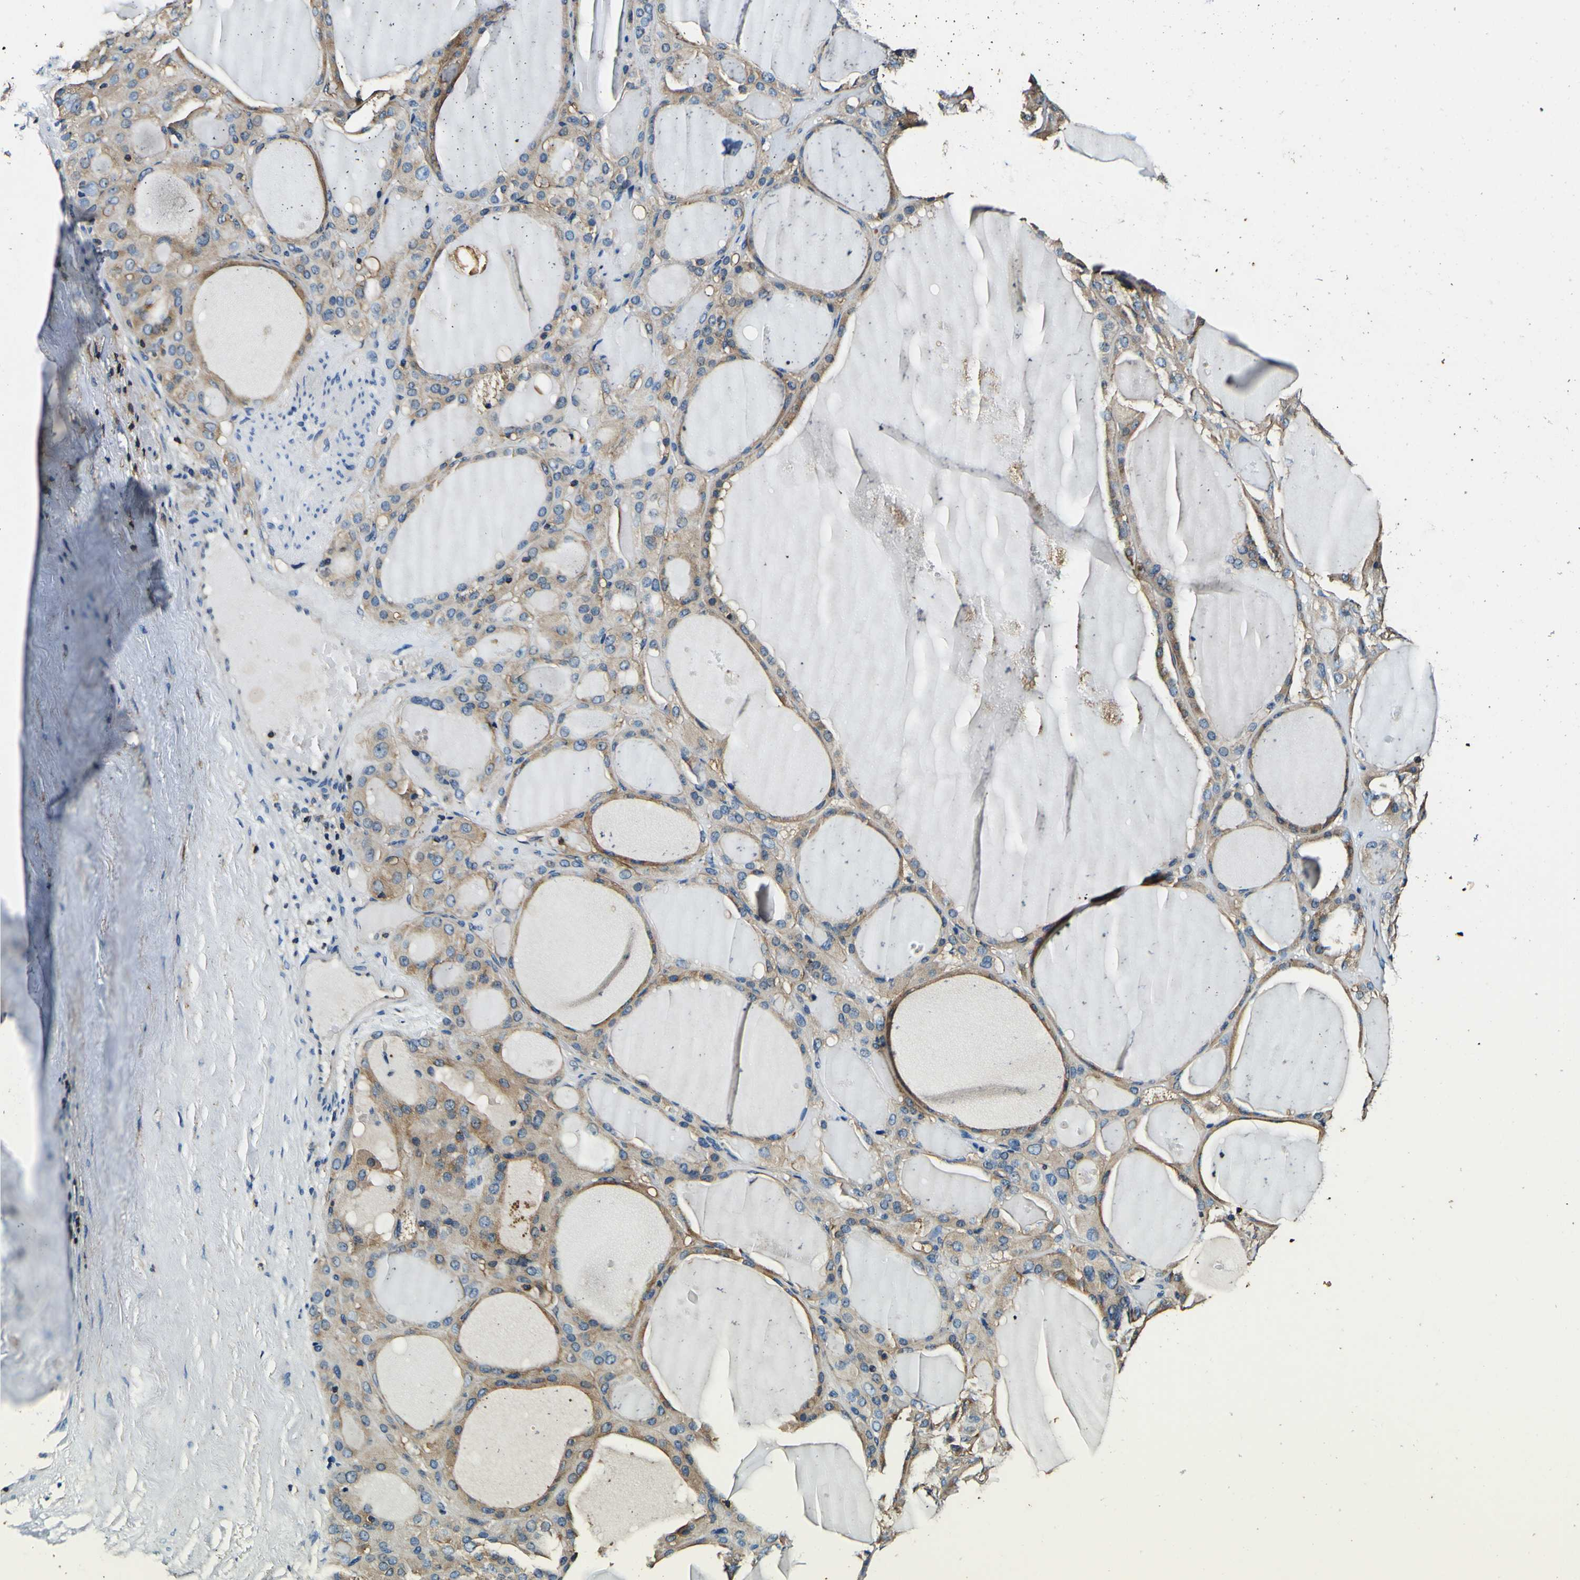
{"staining": {"intensity": "moderate", "quantity": "25%-75%", "location": "cytoplasmic/membranous"}, "tissue": "thyroid gland", "cell_type": "Glandular cells", "image_type": "normal", "snomed": [{"axis": "morphology", "description": "Normal tissue, NOS"}, {"axis": "morphology", "description": "Carcinoma, NOS"}, {"axis": "topography", "description": "Thyroid gland"}], "caption": "This is a histology image of immunohistochemistry (IHC) staining of benign thyroid gland, which shows moderate expression in the cytoplasmic/membranous of glandular cells.", "gene": "RHOT2", "patient": {"sex": "female", "age": 86}}